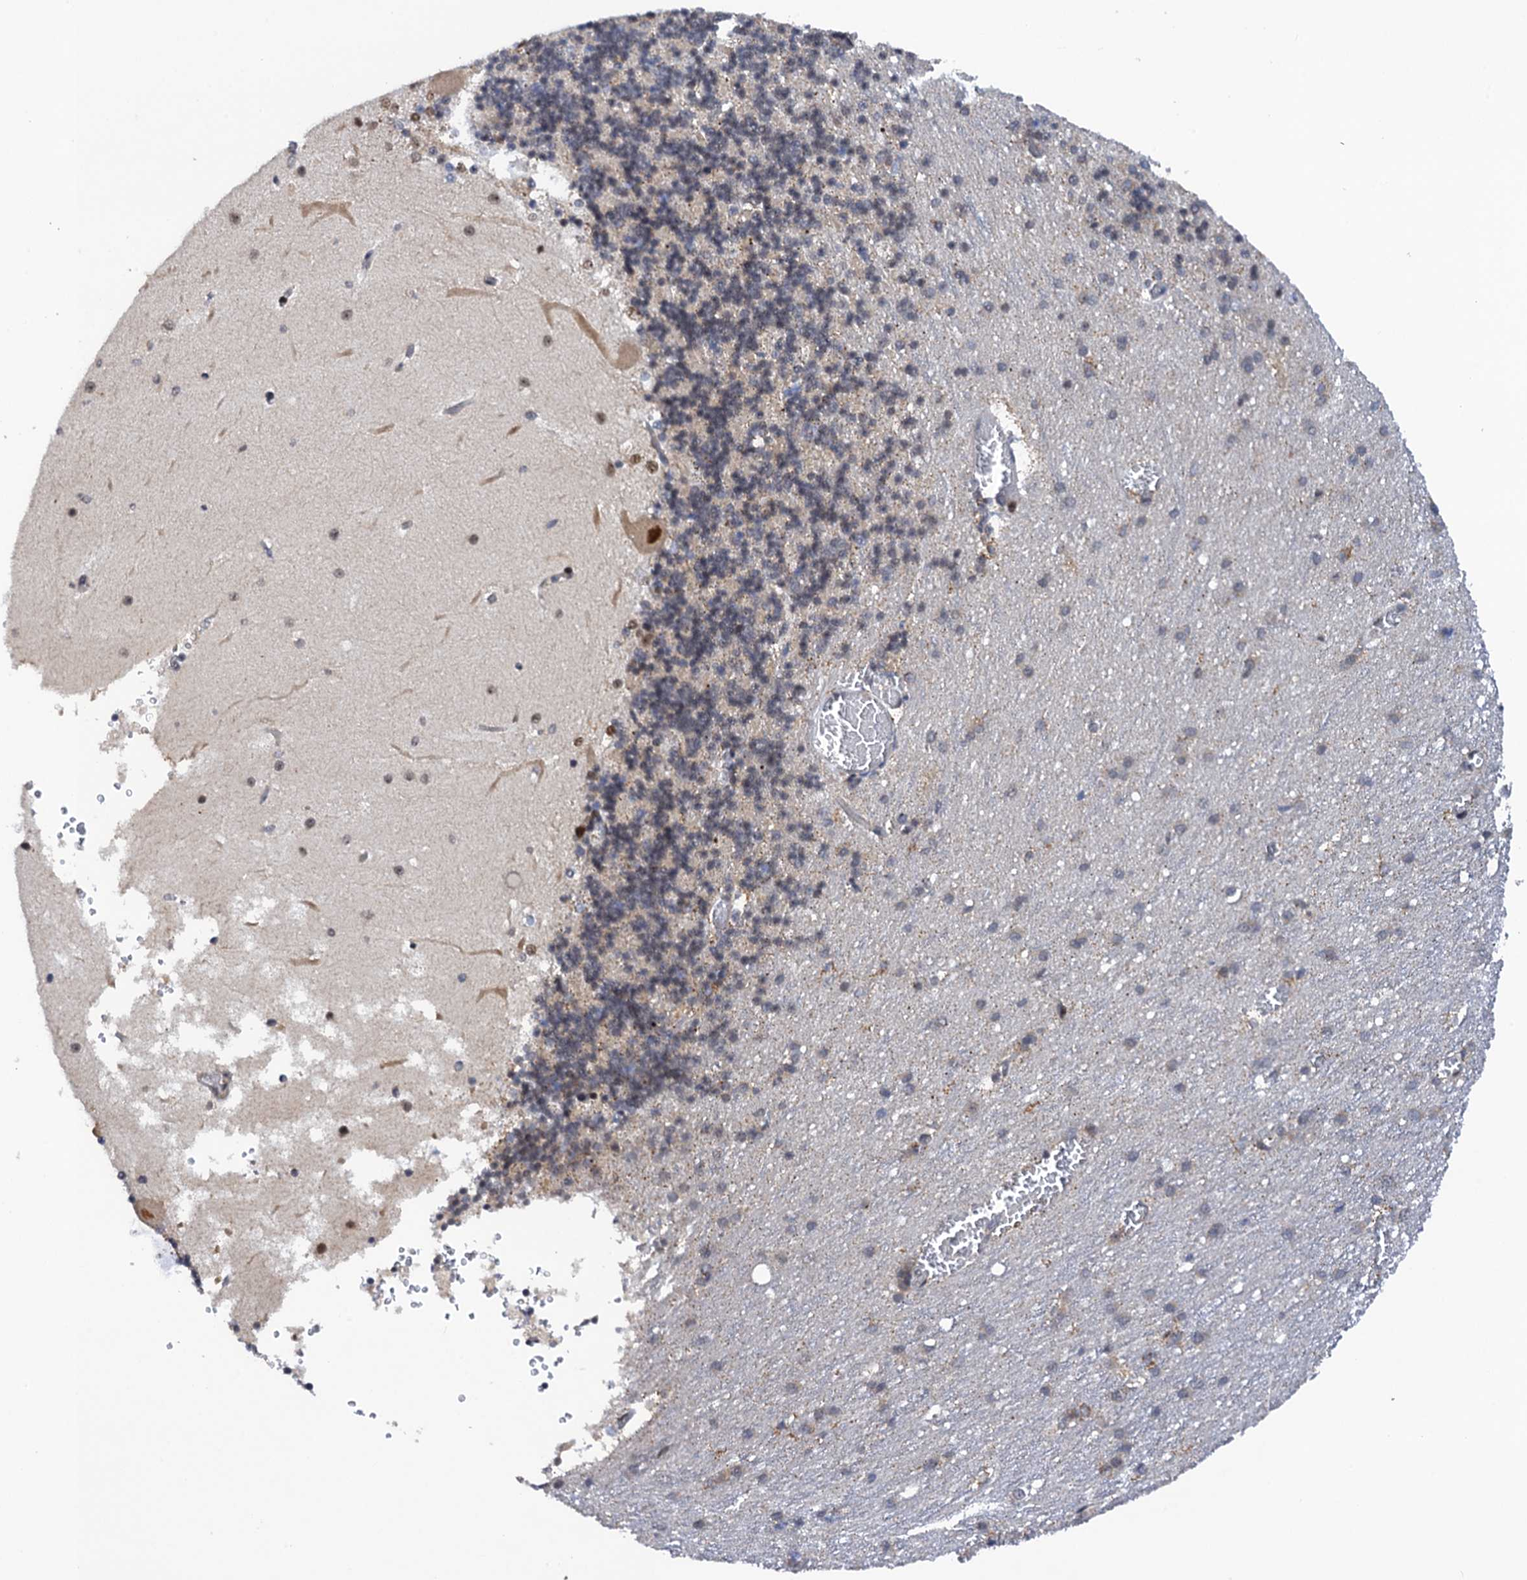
{"staining": {"intensity": "weak", "quantity": "<25%", "location": "cytoplasmic/membranous"}, "tissue": "cerebellum", "cell_type": "Cells in granular layer", "image_type": "normal", "snomed": [{"axis": "morphology", "description": "Normal tissue, NOS"}, {"axis": "topography", "description": "Cerebellum"}], "caption": "Immunohistochemistry (IHC) histopathology image of unremarkable cerebellum: human cerebellum stained with DAB reveals no significant protein positivity in cells in granular layer. (Immunohistochemistry, brightfield microscopy, high magnification).", "gene": "ZAR1L", "patient": {"sex": "male", "age": 37}}